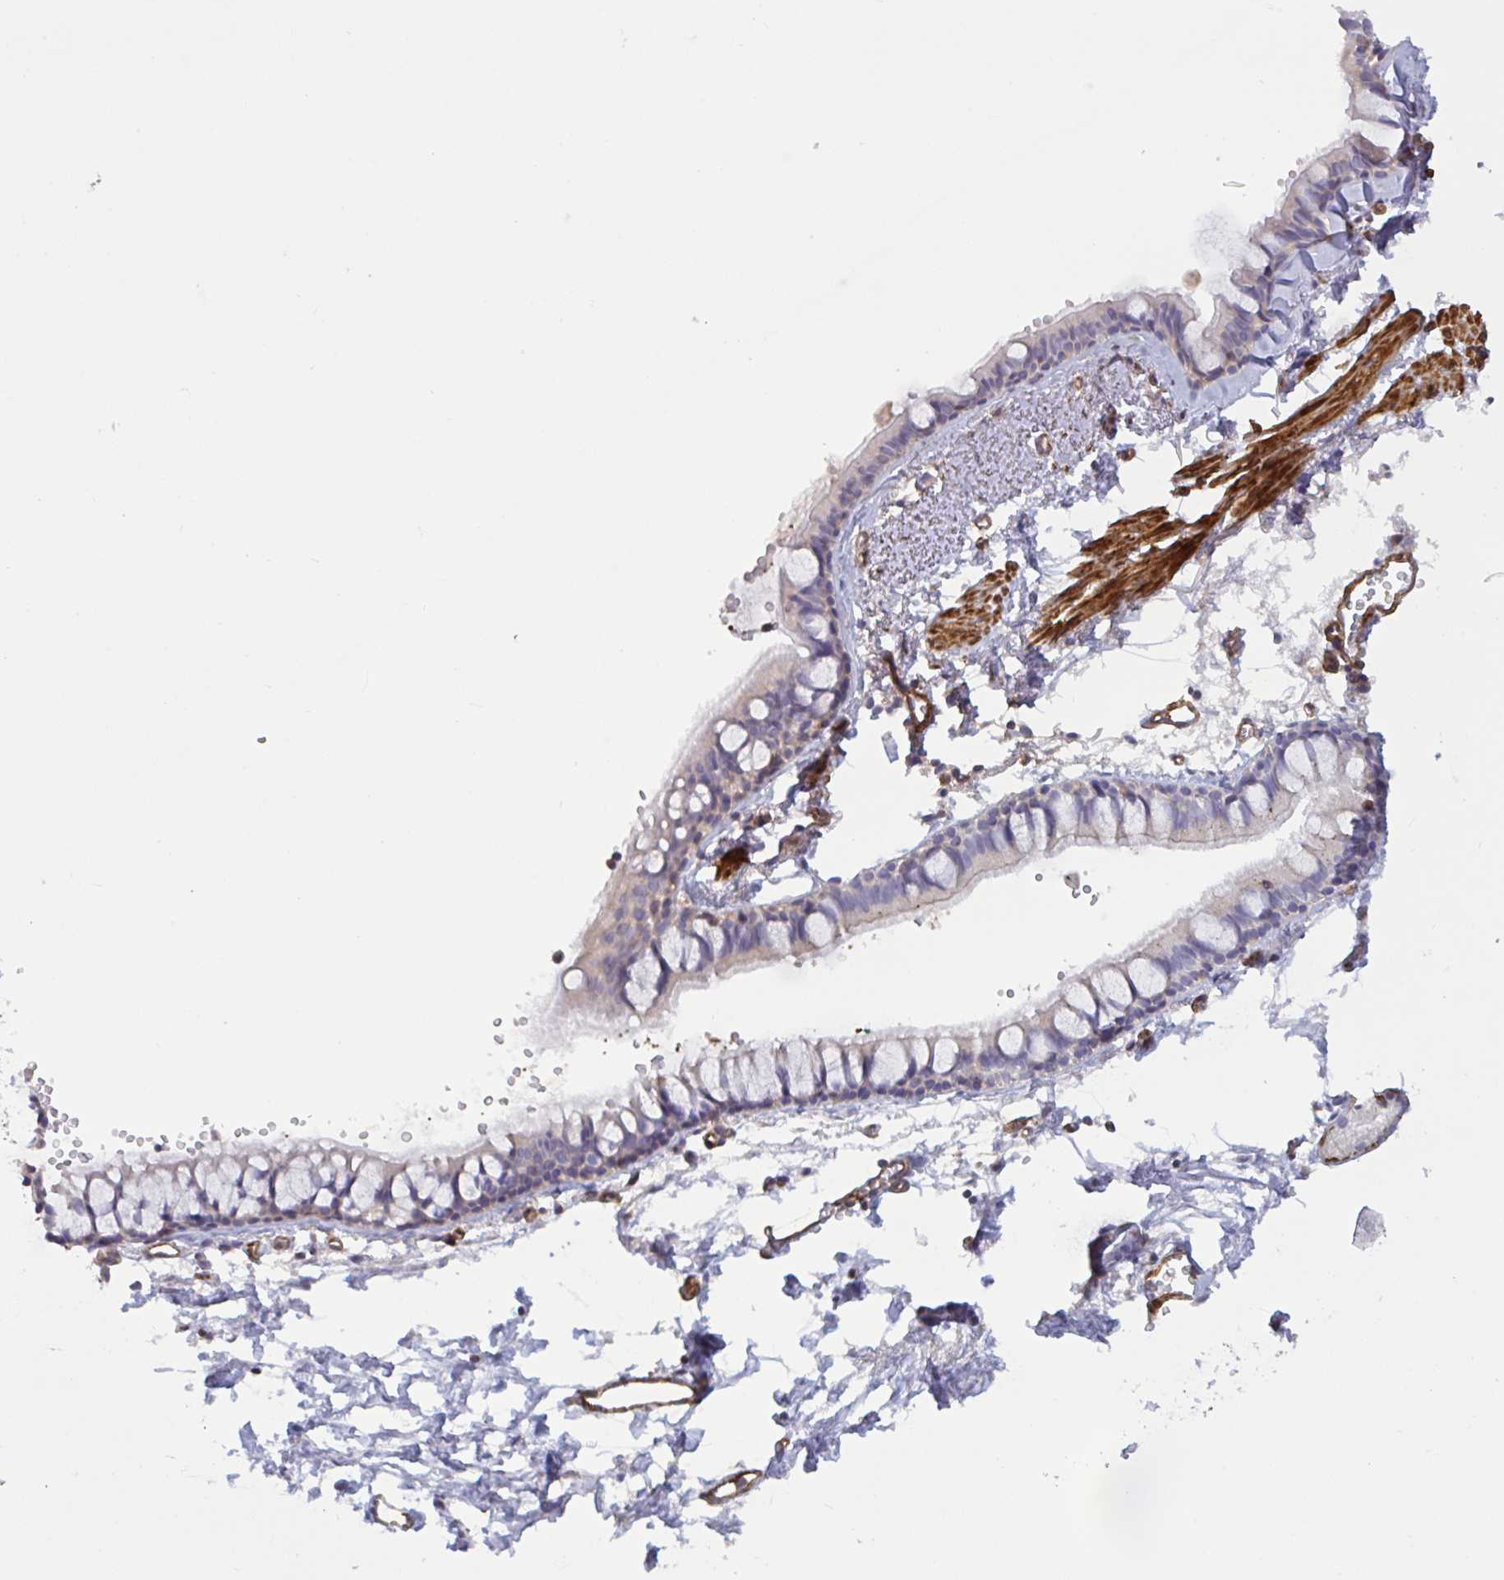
{"staining": {"intensity": "weak", "quantity": "25%-75%", "location": "cytoplasmic/membranous"}, "tissue": "bronchus", "cell_type": "Respiratory epithelial cells", "image_type": "normal", "snomed": [{"axis": "morphology", "description": "Normal tissue, NOS"}, {"axis": "topography", "description": "Cartilage tissue"}, {"axis": "topography", "description": "Bronchus"}, {"axis": "topography", "description": "Peripheral nerve tissue"}], "caption": "Bronchus stained with IHC displays weak cytoplasmic/membranous staining in approximately 25%-75% of respiratory epithelial cells. (DAB (3,3'-diaminobenzidine) = brown stain, brightfield microscopy at high magnification).", "gene": "SHISA7", "patient": {"sex": "female", "age": 59}}